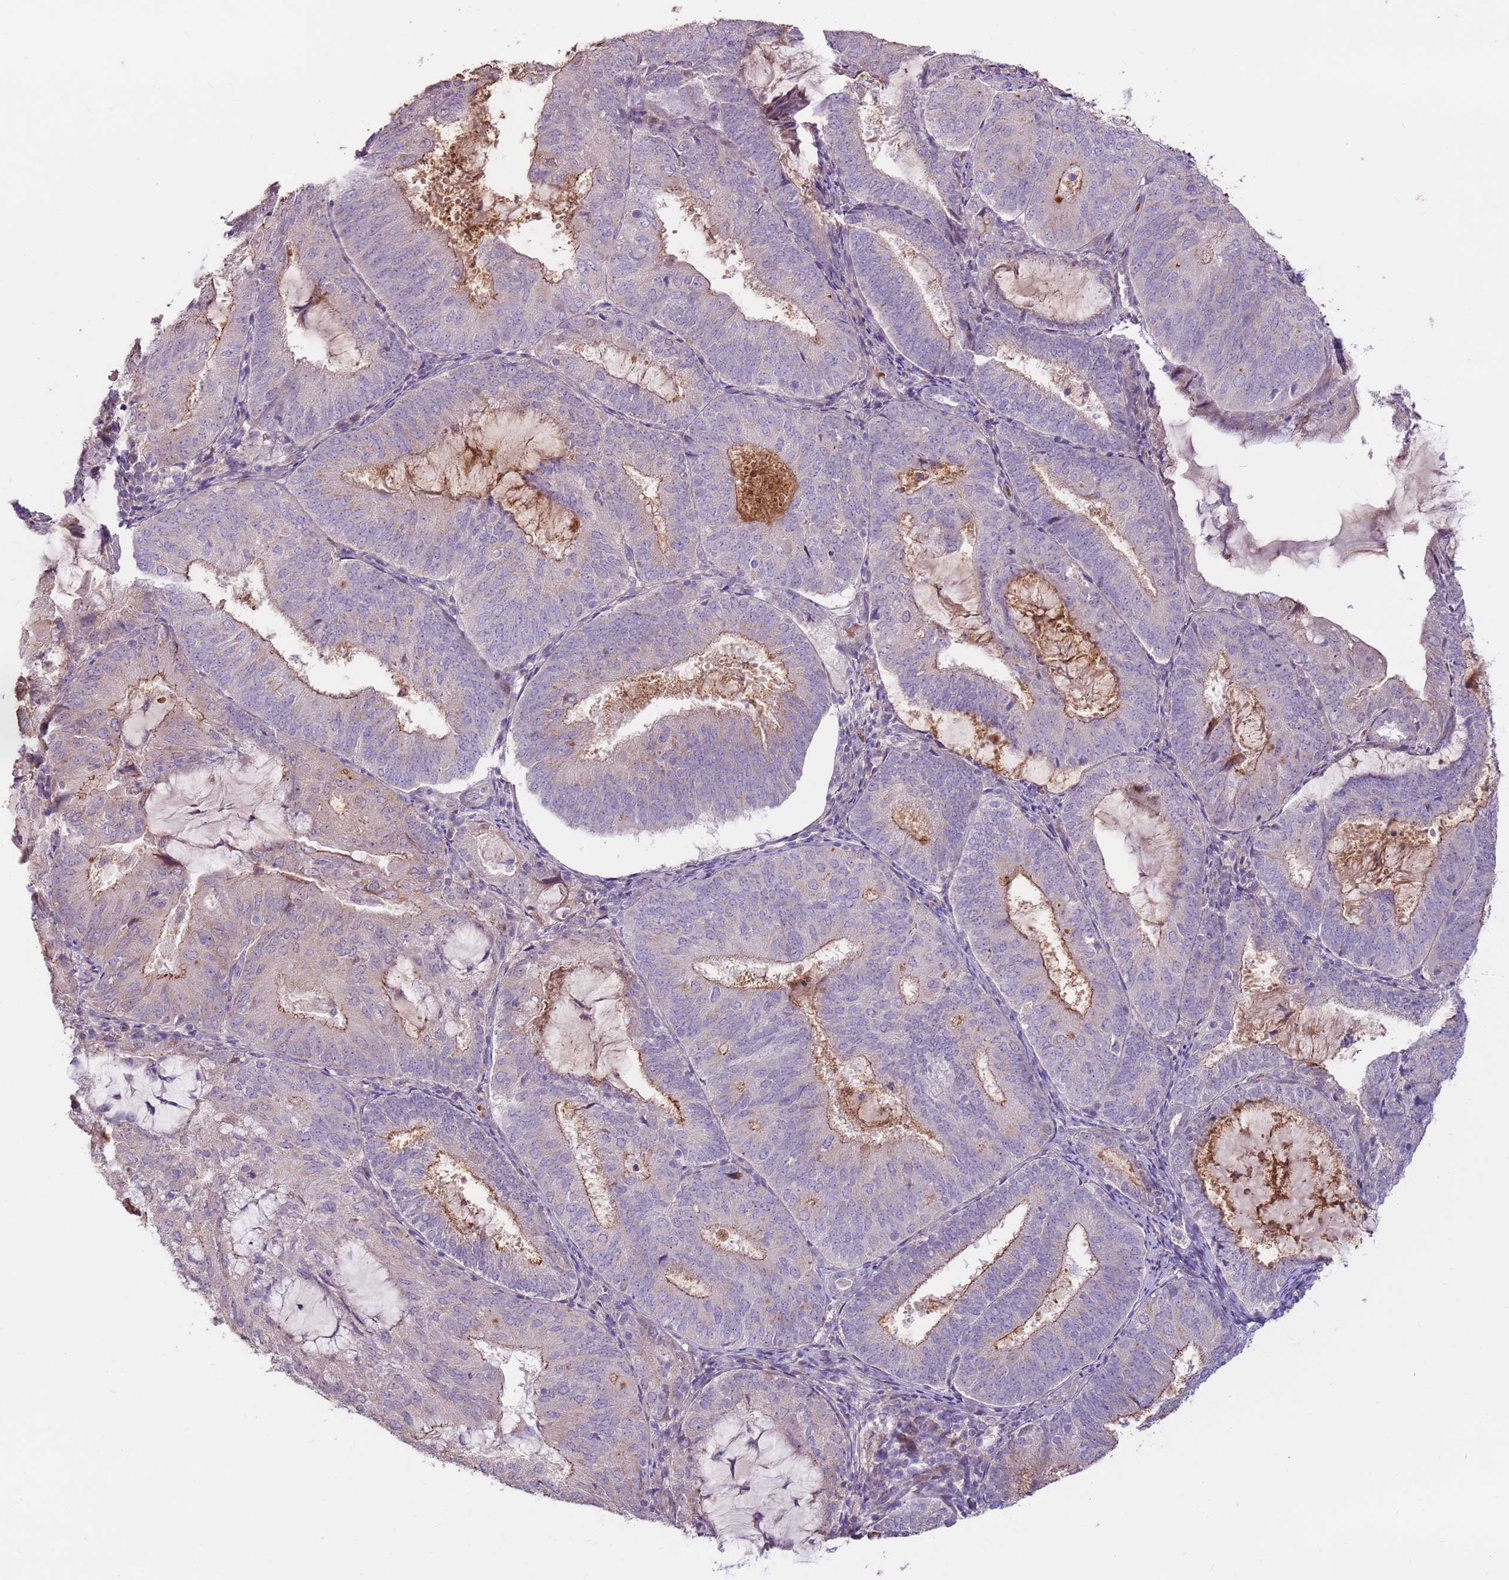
{"staining": {"intensity": "weak", "quantity": "25%-75%", "location": "cytoplasmic/membranous"}, "tissue": "endometrial cancer", "cell_type": "Tumor cells", "image_type": "cancer", "snomed": [{"axis": "morphology", "description": "Adenocarcinoma, NOS"}, {"axis": "topography", "description": "Endometrium"}], "caption": "Immunohistochemistry of endometrial cancer (adenocarcinoma) shows low levels of weak cytoplasmic/membranous staining in about 25%-75% of tumor cells.", "gene": "LGI4", "patient": {"sex": "female", "age": 81}}